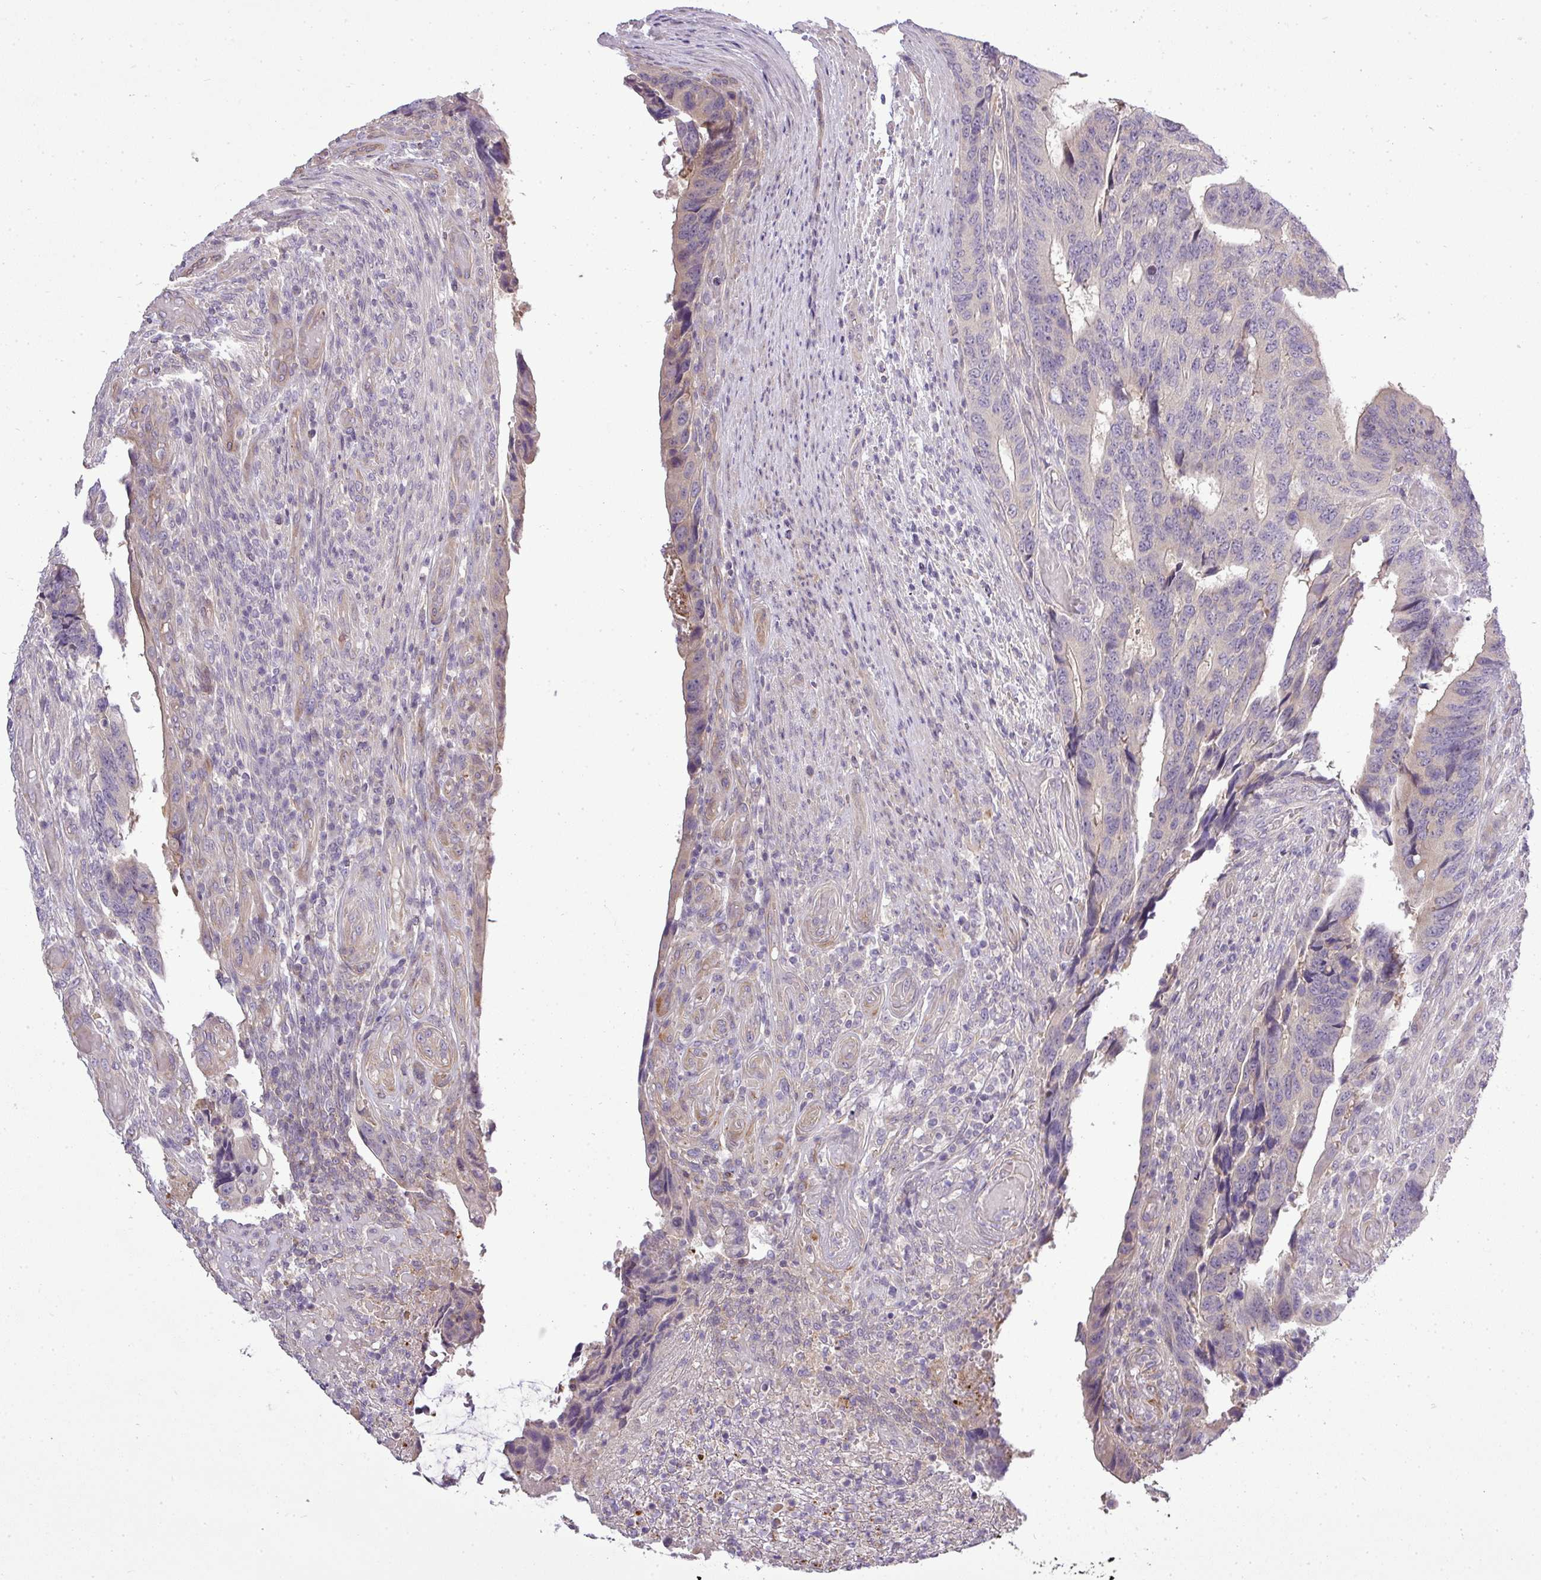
{"staining": {"intensity": "negative", "quantity": "none", "location": "none"}, "tissue": "colorectal cancer", "cell_type": "Tumor cells", "image_type": "cancer", "snomed": [{"axis": "morphology", "description": "Adenocarcinoma, NOS"}, {"axis": "topography", "description": "Colon"}], "caption": "Tumor cells are negative for brown protein staining in colorectal adenocarcinoma. (DAB immunohistochemistry (IHC) visualized using brightfield microscopy, high magnification).", "gene": "PDRG1", "patient": {"sex": "male", "age": 87}}